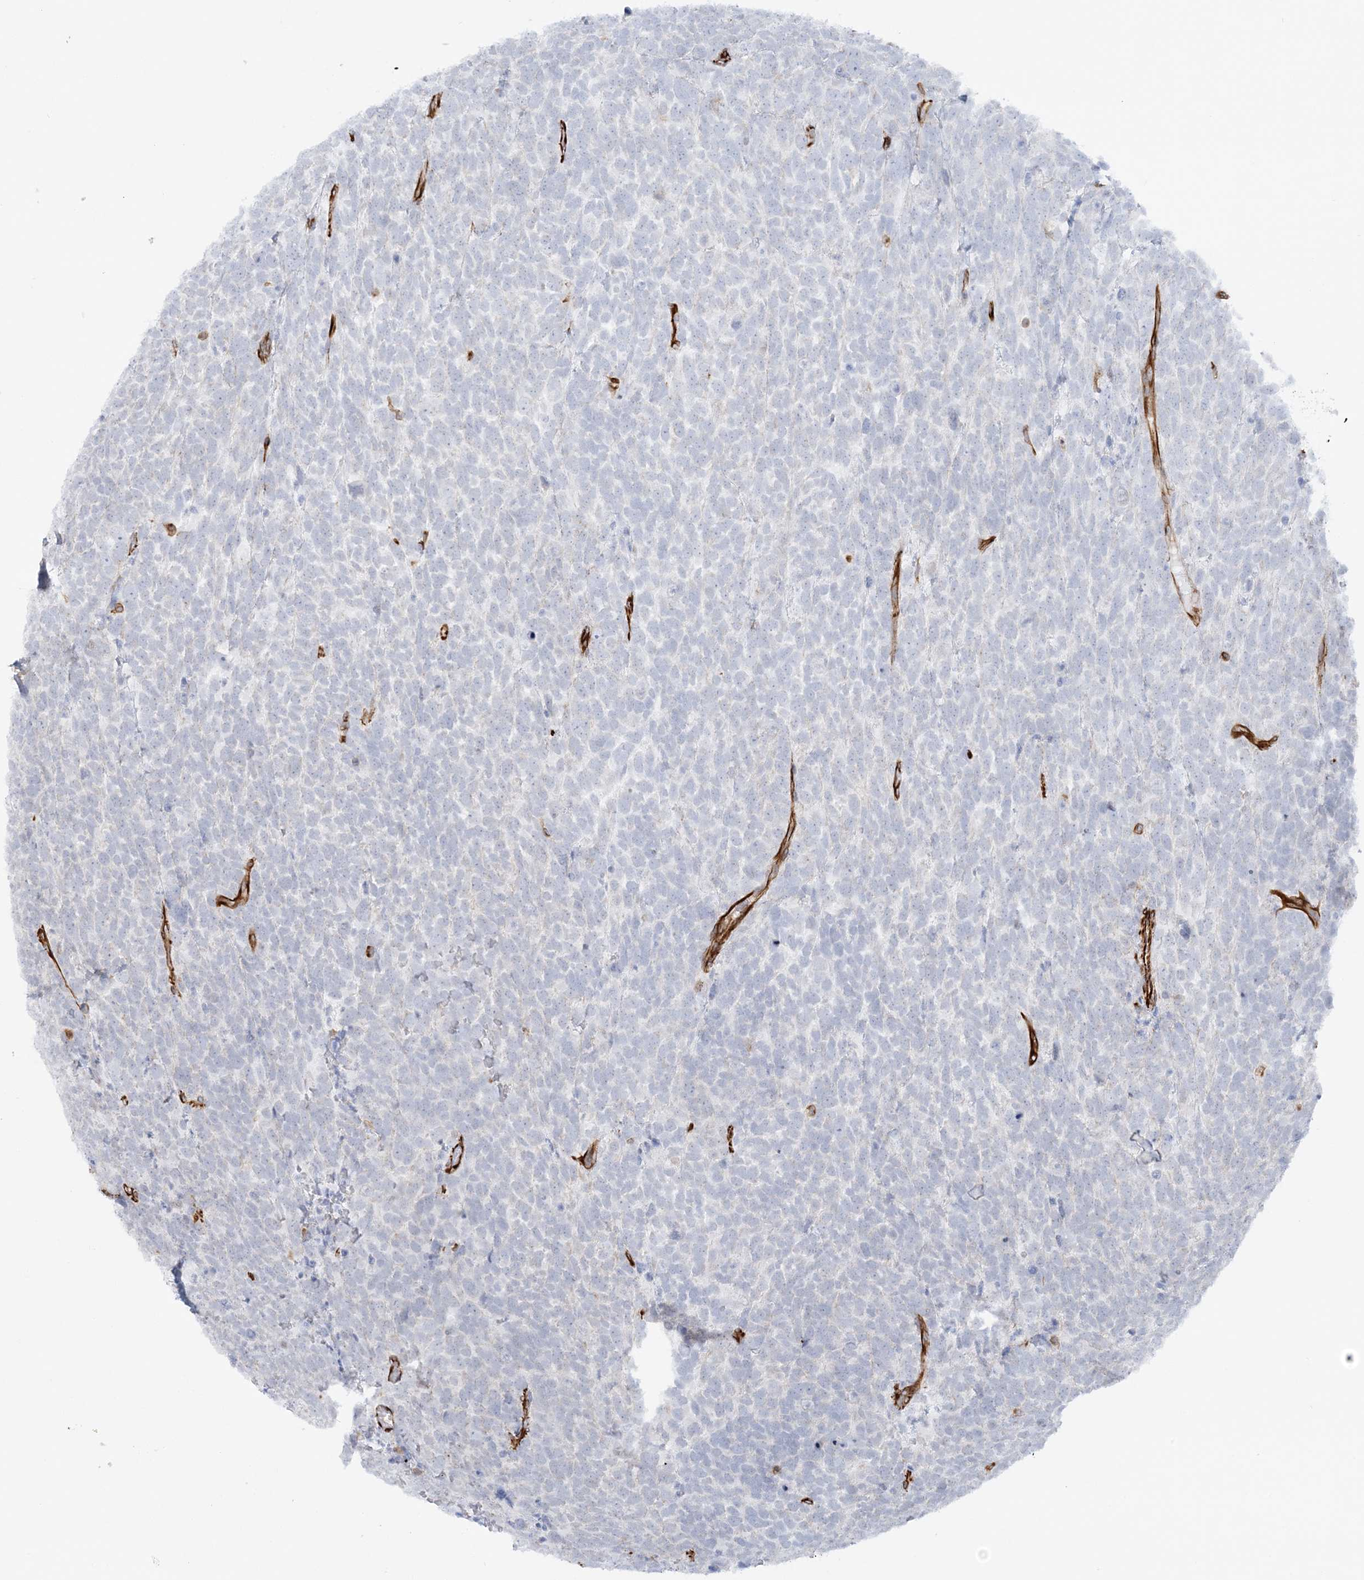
{"staining": {"intensity": "negative", "quantity": "none", "location": "none"}, "tissue": "urothelial cancer", "cell_type": "Tumor cells", "image_type": "cancer", "snomed": [{"axis": "morphology", "description": "Urothelial carcinoma, High grade"}, {"axis": "topography", "description": "Urinary bladder"}], "caption": "Immunohistochemical staining of high-grade urothelial carcinoma displays no significant staining in tumor cells.", "gene": "SCLT1", "patient": {"sex": "female", "age": 82}}